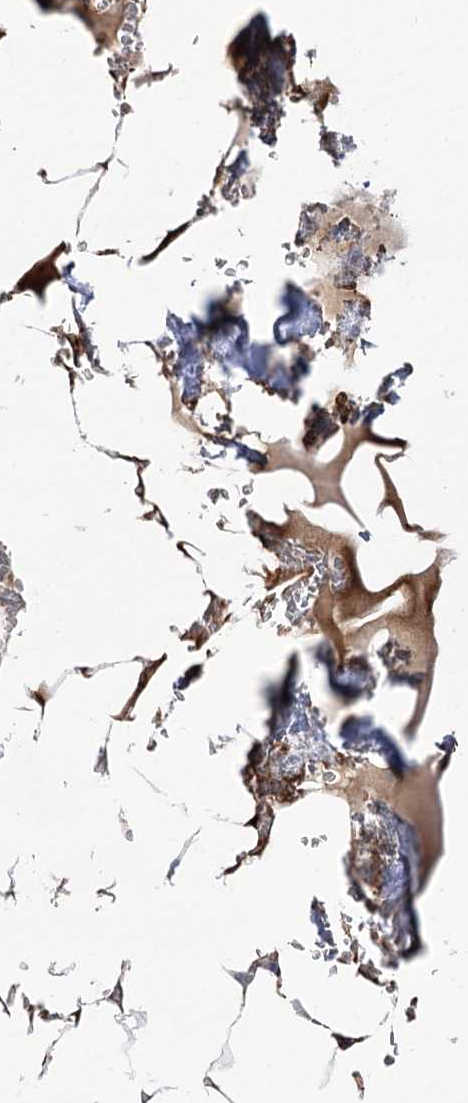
{"staining": {"intensity": "moderate", "quantity": "<25%", "location": "cytoplasmic/membranous"}, "tissue": "bone marrow", "cell_type": "Hematopoietic cells", "image_type": "normal", "snomed": [{"axis": "morphology", "description": "Normal tissue, NOS"}, {"axis": "topography", "description": "Bone marrow"}], "caption": "Protein analysis of normal bone marrow displays moderate cytoplasmic/membranous staining in about <25% of hematopoietic cells. (IHC, brightfield microscopy, high magnification).", "gene": "ANKRD23", "patient": {"sex": "male", "age": 70}}